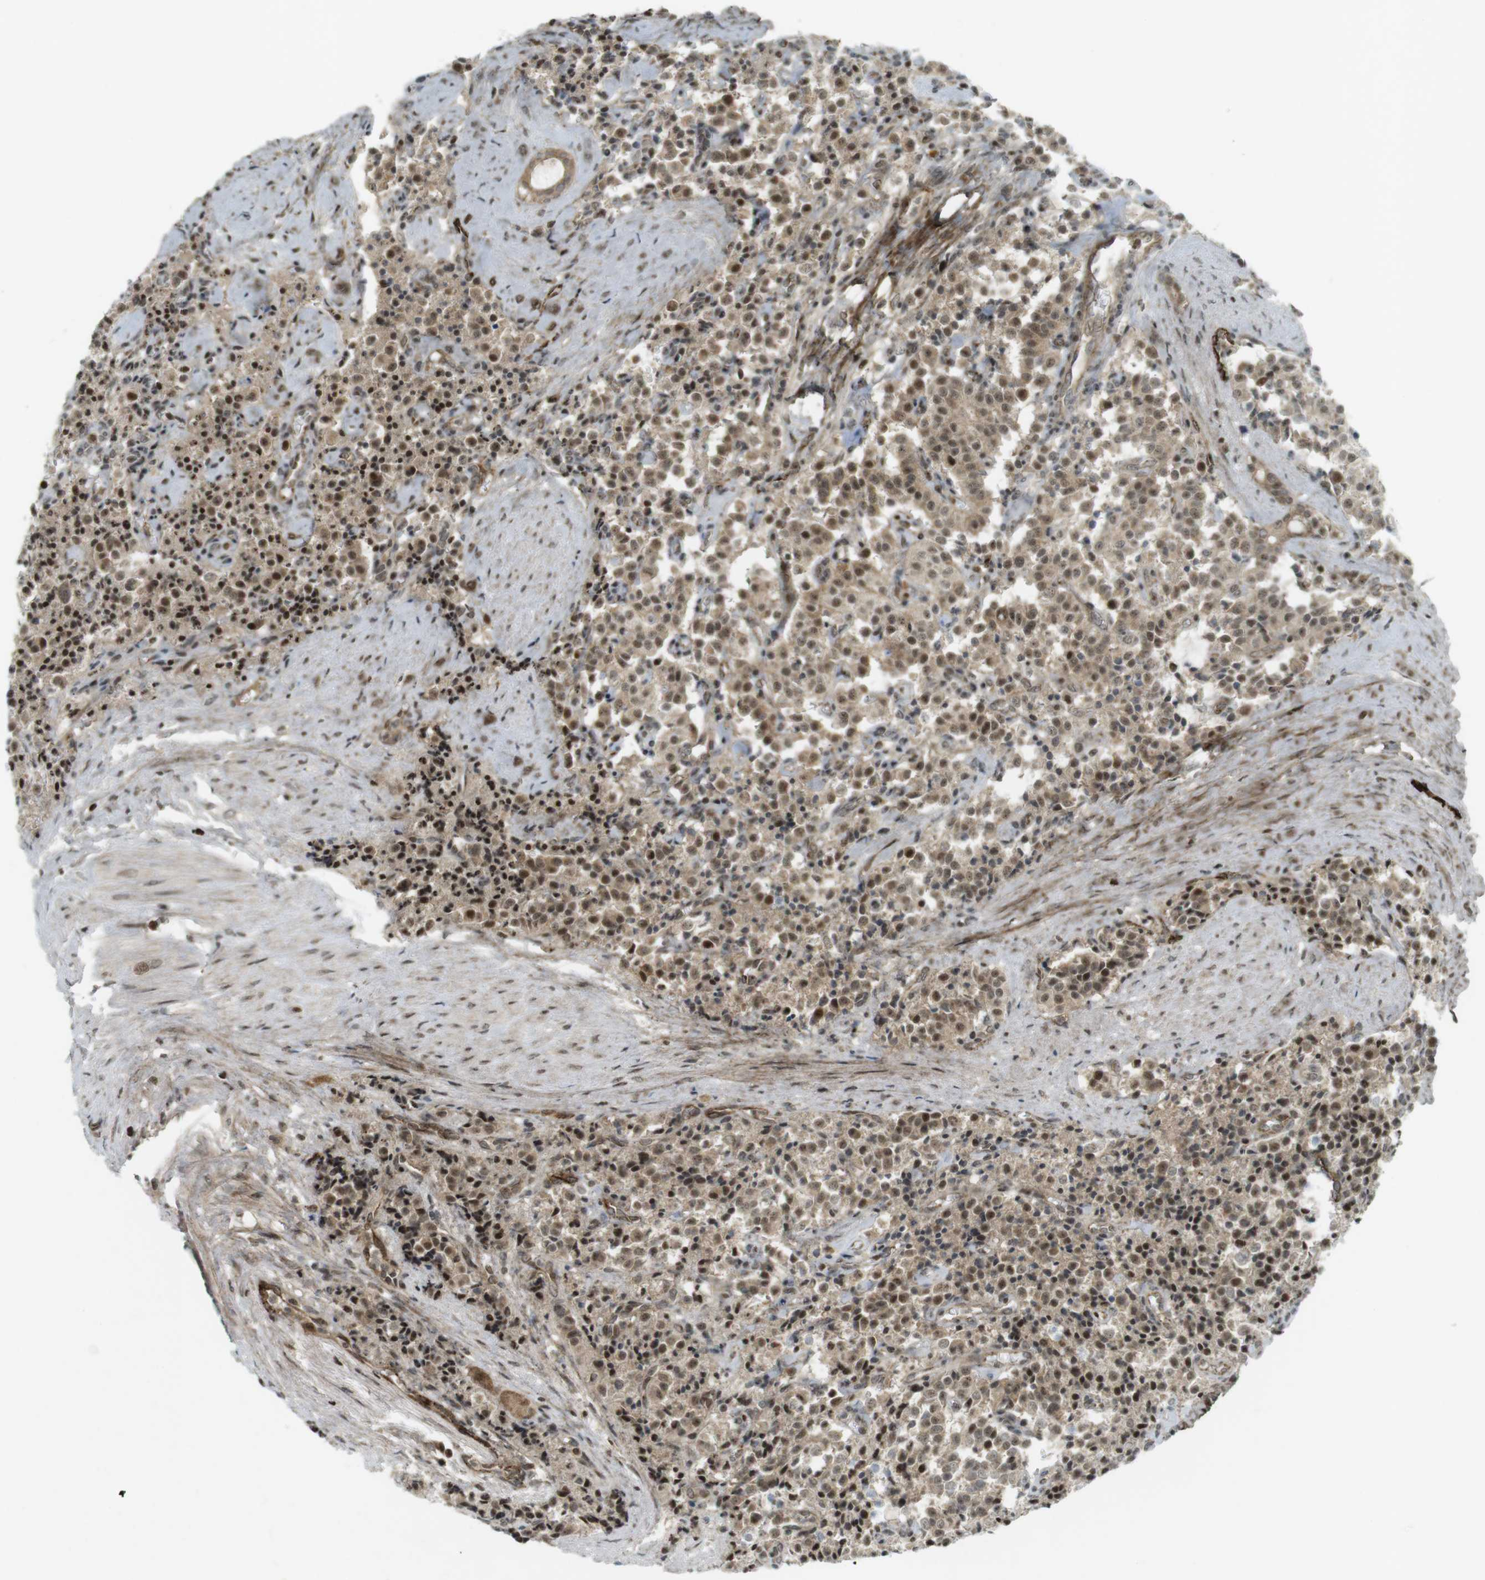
{"staining": {"intensity": "moderate", "quantity": ">75%", "location": "cytoplasmic/membranous,nuclear"}, "tissue": "carcinoid", "cell_type": "Tumor cells", "image_type": "cancer", "snomed": [{"axis": "morphology", "description": "Carcinoid, malignant, NOS"}, {"axis": "topography", "description": "Lung"}], "caption": "DAB immunohistochemical staining of carcinoid demonstrates moderate cytoplasmic/membranous and nuclear protein staining in about >75% of tumor cells.", "gene": "PPP1R13B", "patient": {"sex": "male", "age": 30}}